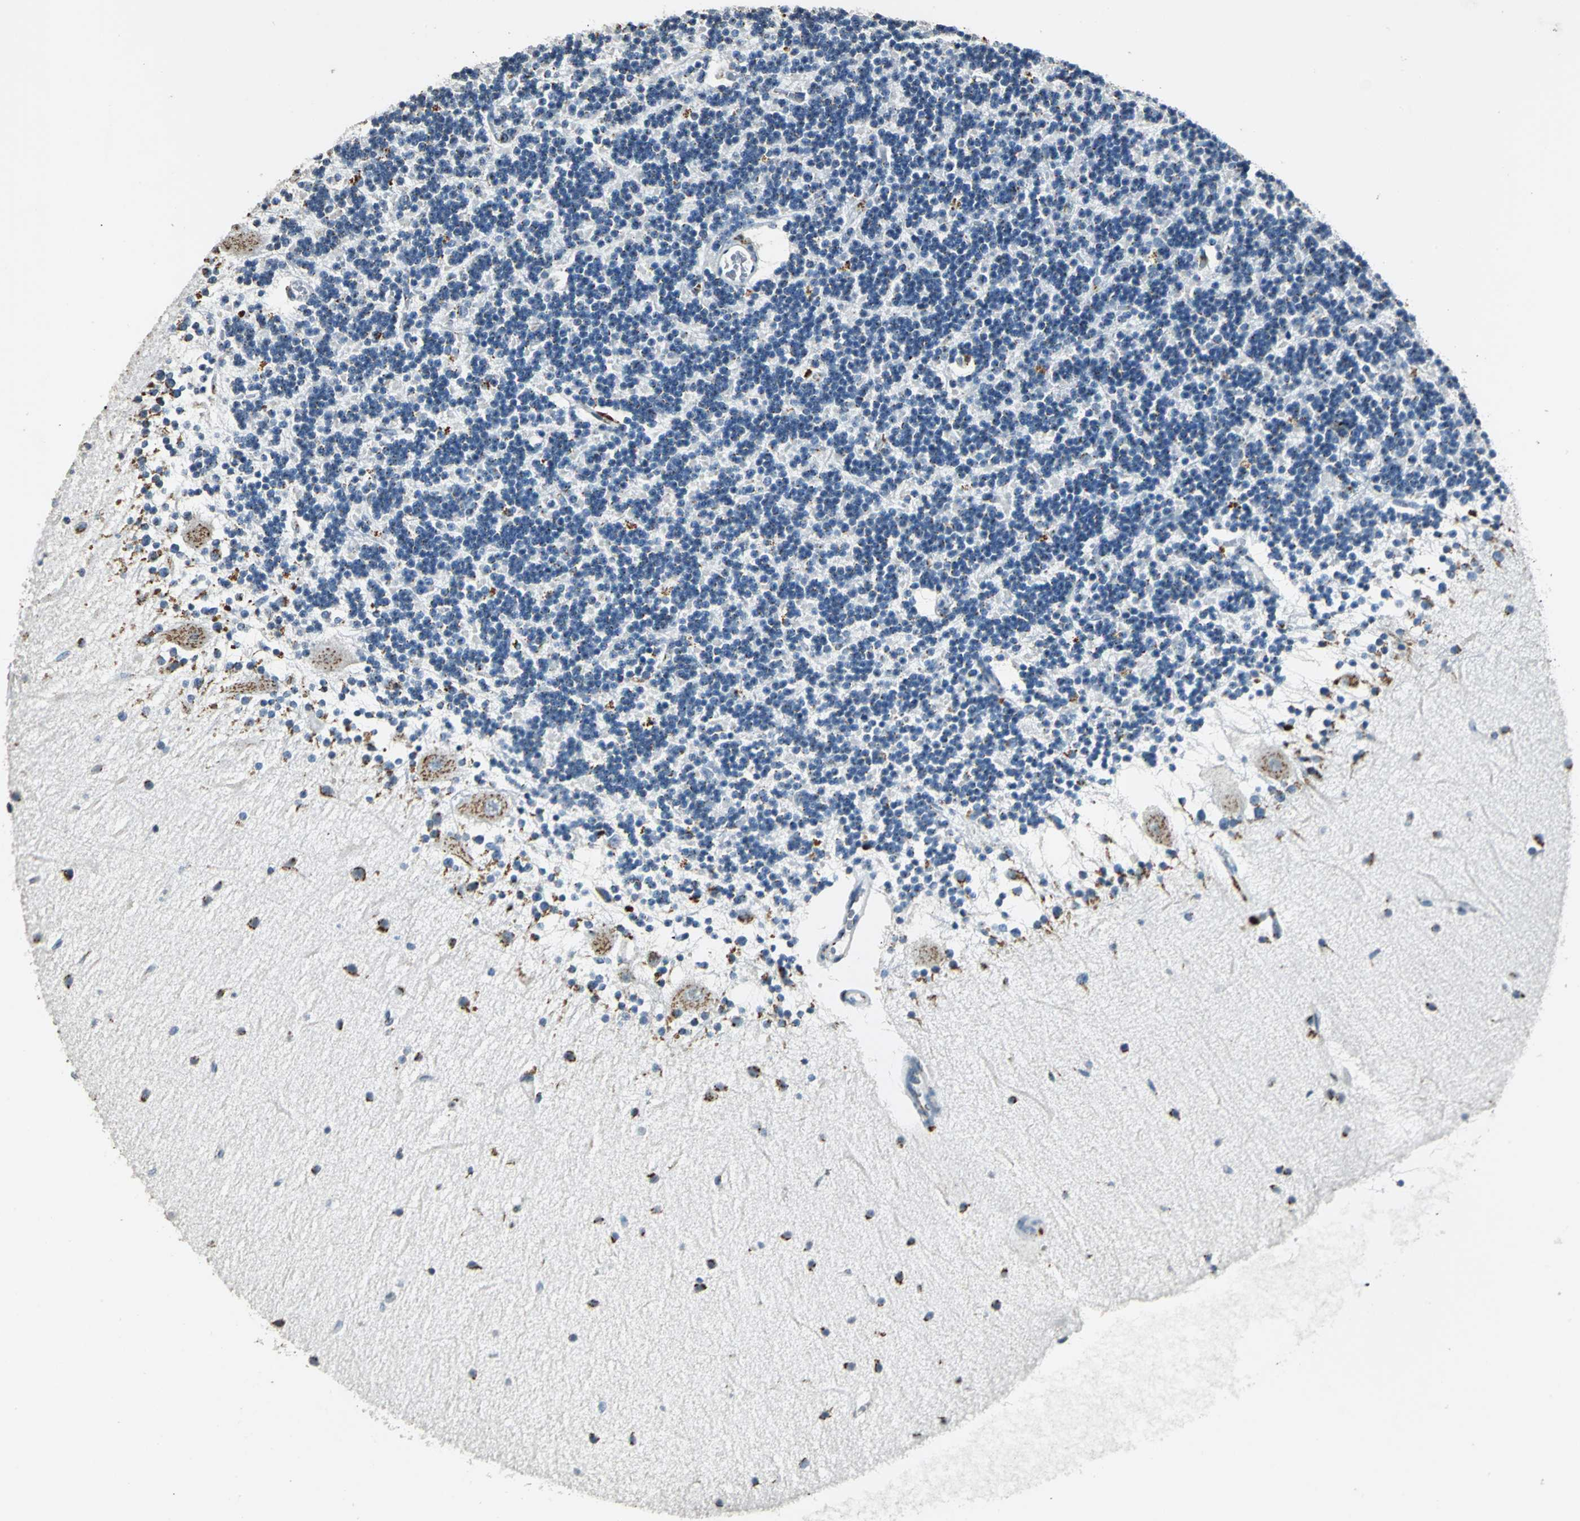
{"staining": {"intensity": "weak", "quantity": "<25%", "location": "cytoplasmic/membranous"}, "tissue": "cerebellum", "cell_type": "Cells in granular layer", "image_type": "normal", "snomed": [{"axis": "morphology", "description": "Normal tissue, NOS"}, {"axis": "topography", "description": "Cerebellum"}], "caption": "This is an immunohistochemistry (IHC) photomicrograph of unremarkable cerebellum. There is no expression in cells in granular layer.", "gene": "TMEM115", "patient": {"sex": "female", "age": 54}}